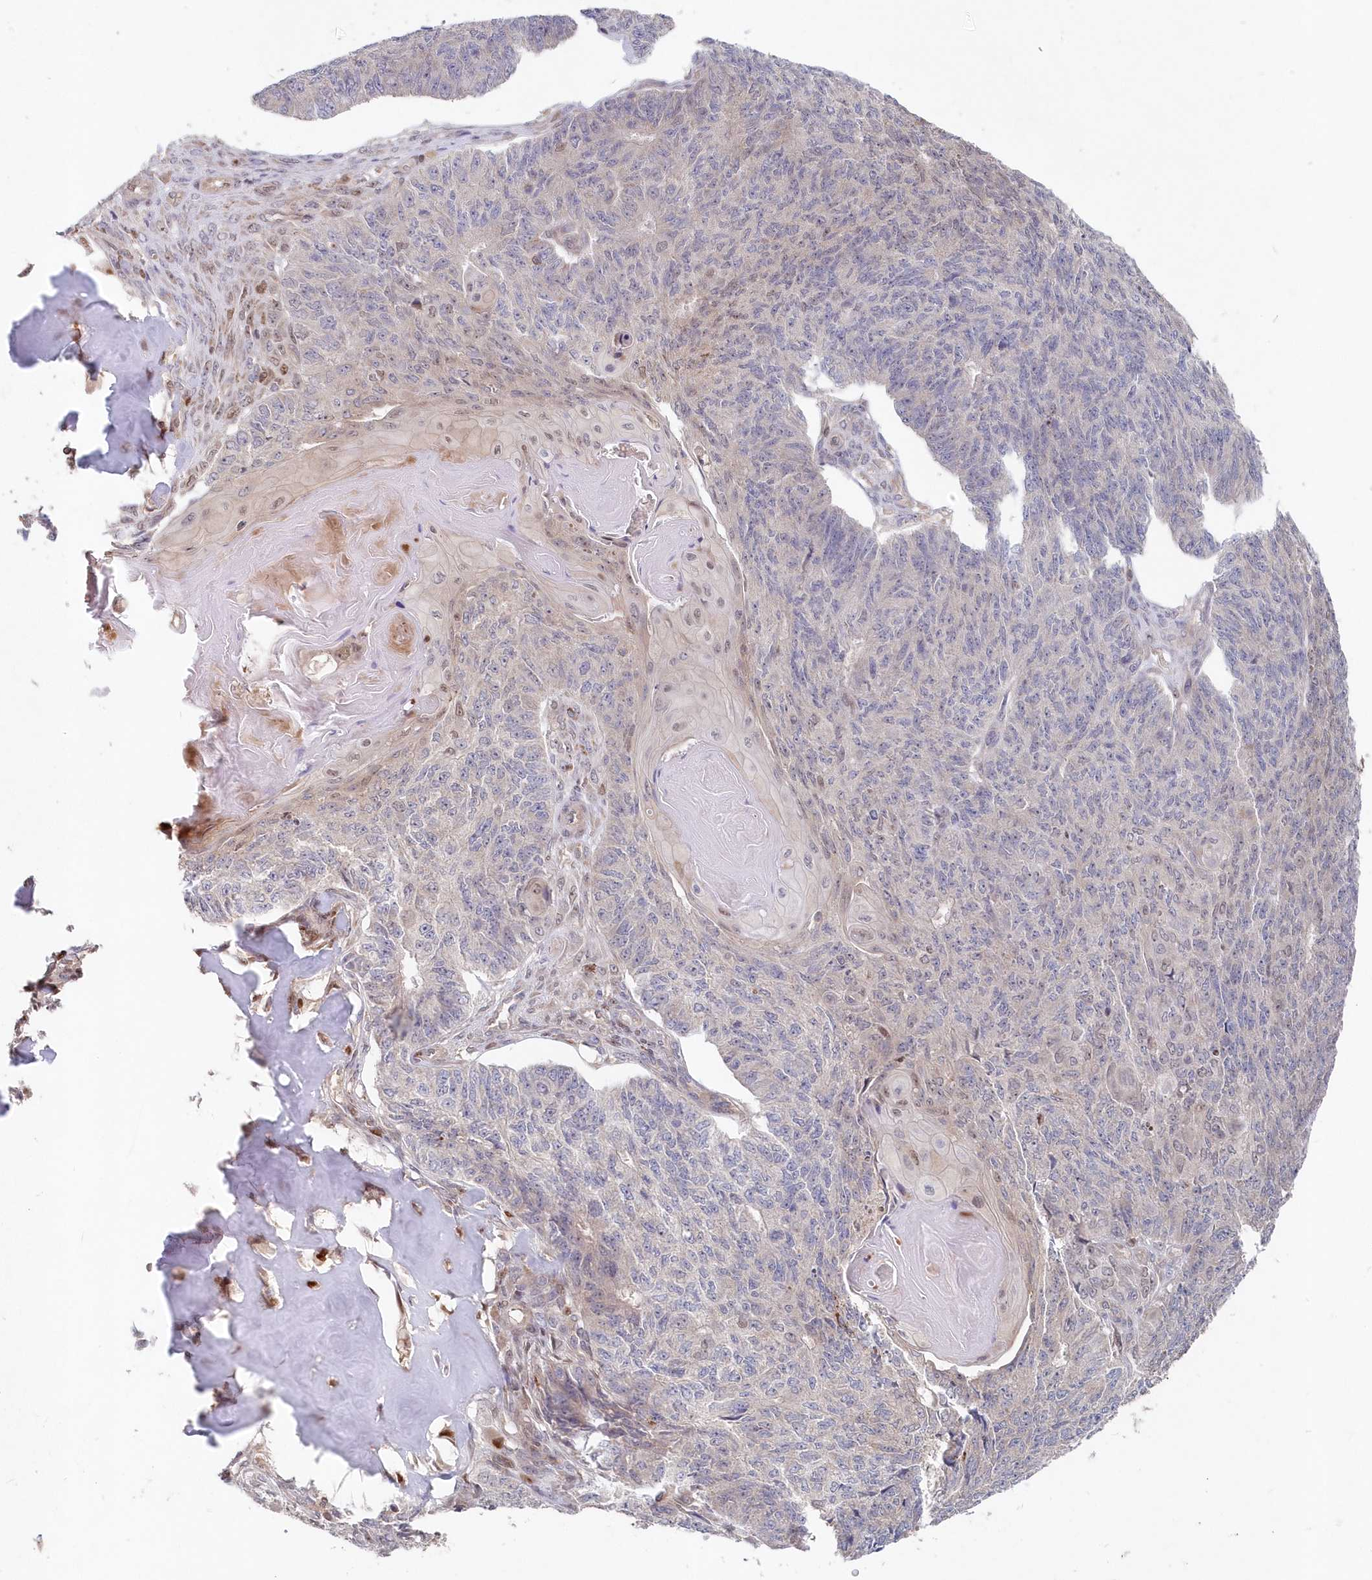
{"staining": {"intensity": "moderate", "quantity": "<25%", "location": "cytoplasmic/membranous,nuclear"}, "tissue": "endometrial cancer", "cell_type": "Tumor cells", "image_type": "cancer", "snomed": [{"axis": "morphology", "description": "Adenocarcinoma, NOS"}, {"axis": "topography", "description": "Endometrium"}], "caption": "Moderate cytoplasmic/membranous and nuclear staining for a protein is appreciated in approximately <25% of tumor cells of endometrial cancer (adenocarcinoma) using immunohistochemistry.", "gene": "ABHD14B", "patient": {"sex": "female", "age": 32}}